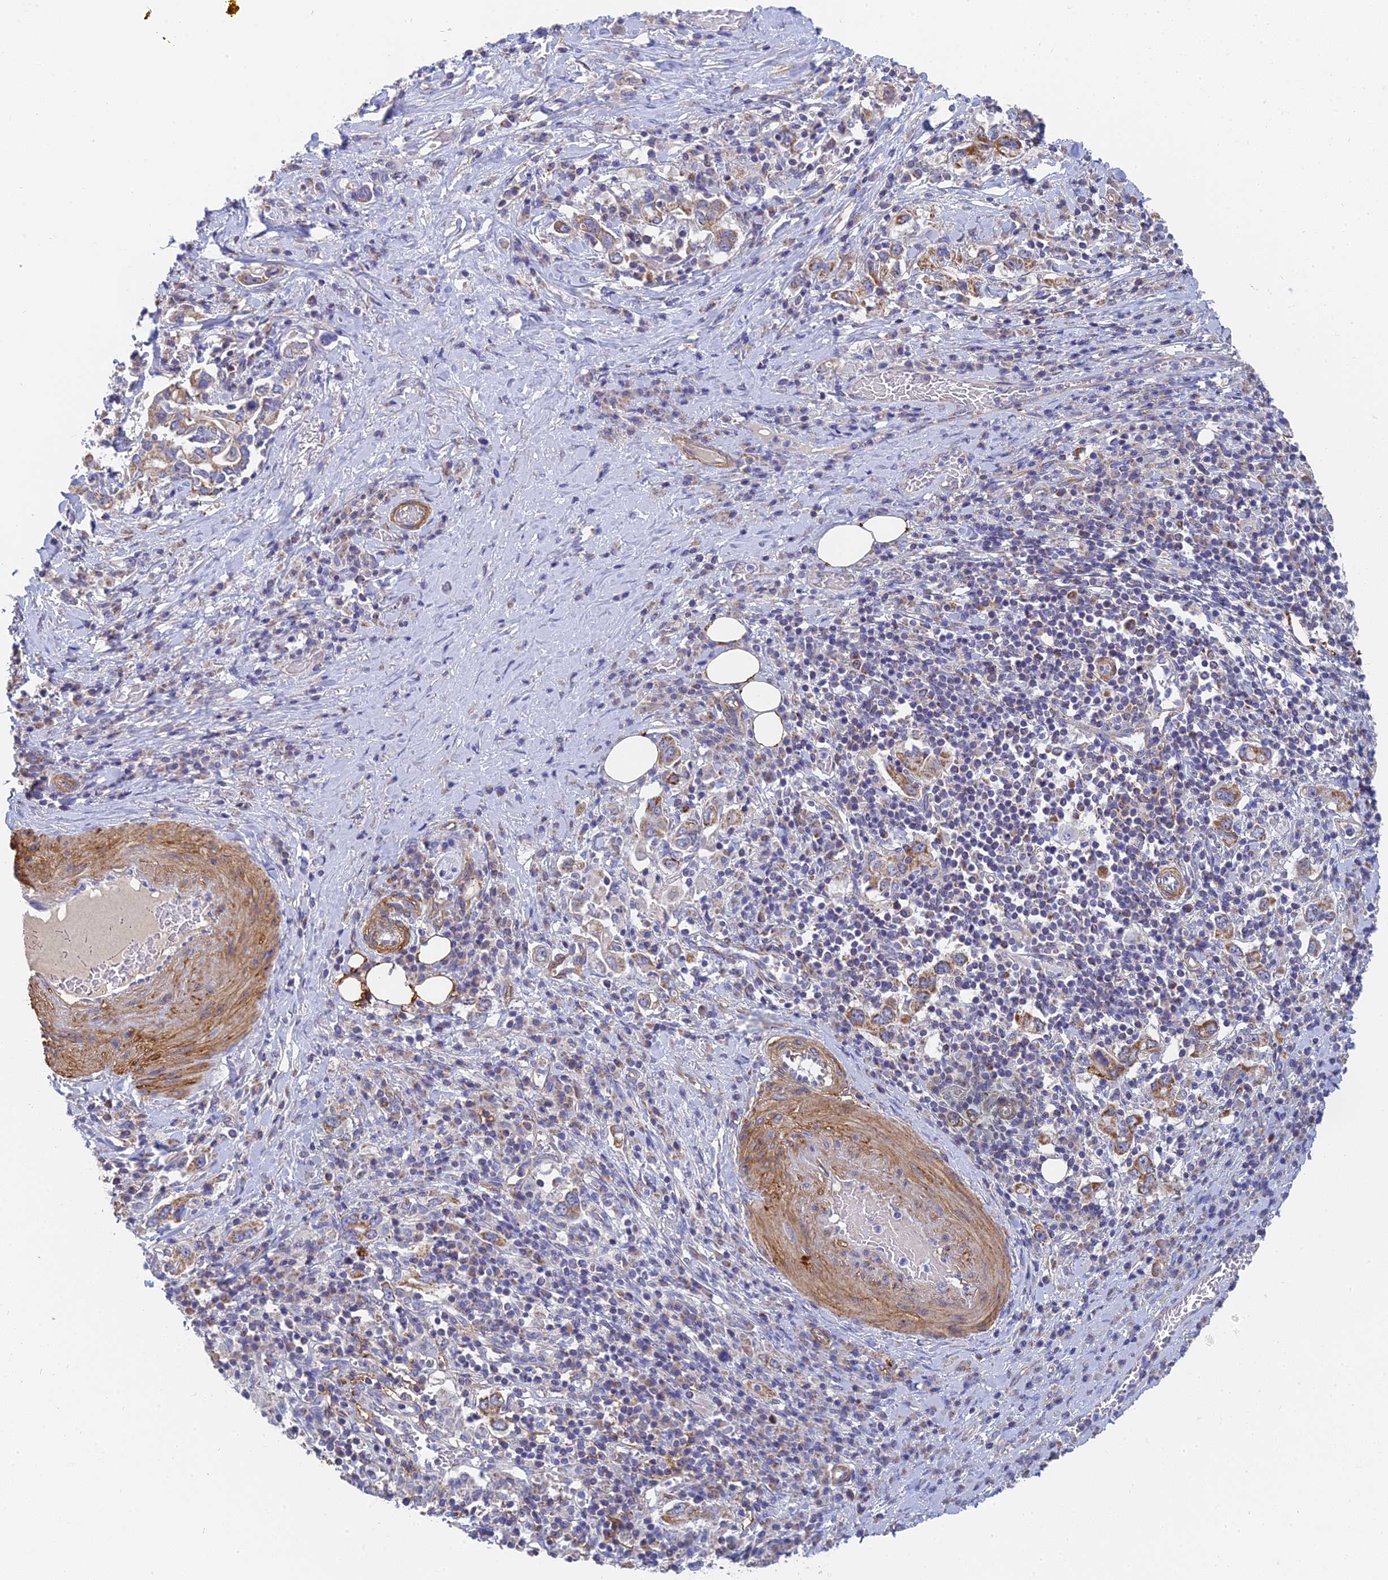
{"staining": {"intensity": "moderate", "quantity": ">75%", "location": "cytoplasmic/membranous"}, "tissue": "stomach cancer", "cell_type": "Tumor cells", "image_type": "cancer", "snomed": [{"axis": "morphology", "description": "Adenocarcinoma, NOS"}, {"axis": "topography", "description": "Stomach, upper"}, {"axis": "topography", "description": "Stomach"}], "caption": "A histopathology image of stomach adenocarcinoma stained for a protein demonstrates moderate cytoplasmic/membranous brown staining in tumor cells. (brown staining indicates protein expression, while blue staining denotes nuclei).", "gene": "MRPL15", "patient": {"sex": "male", "age": 62}}